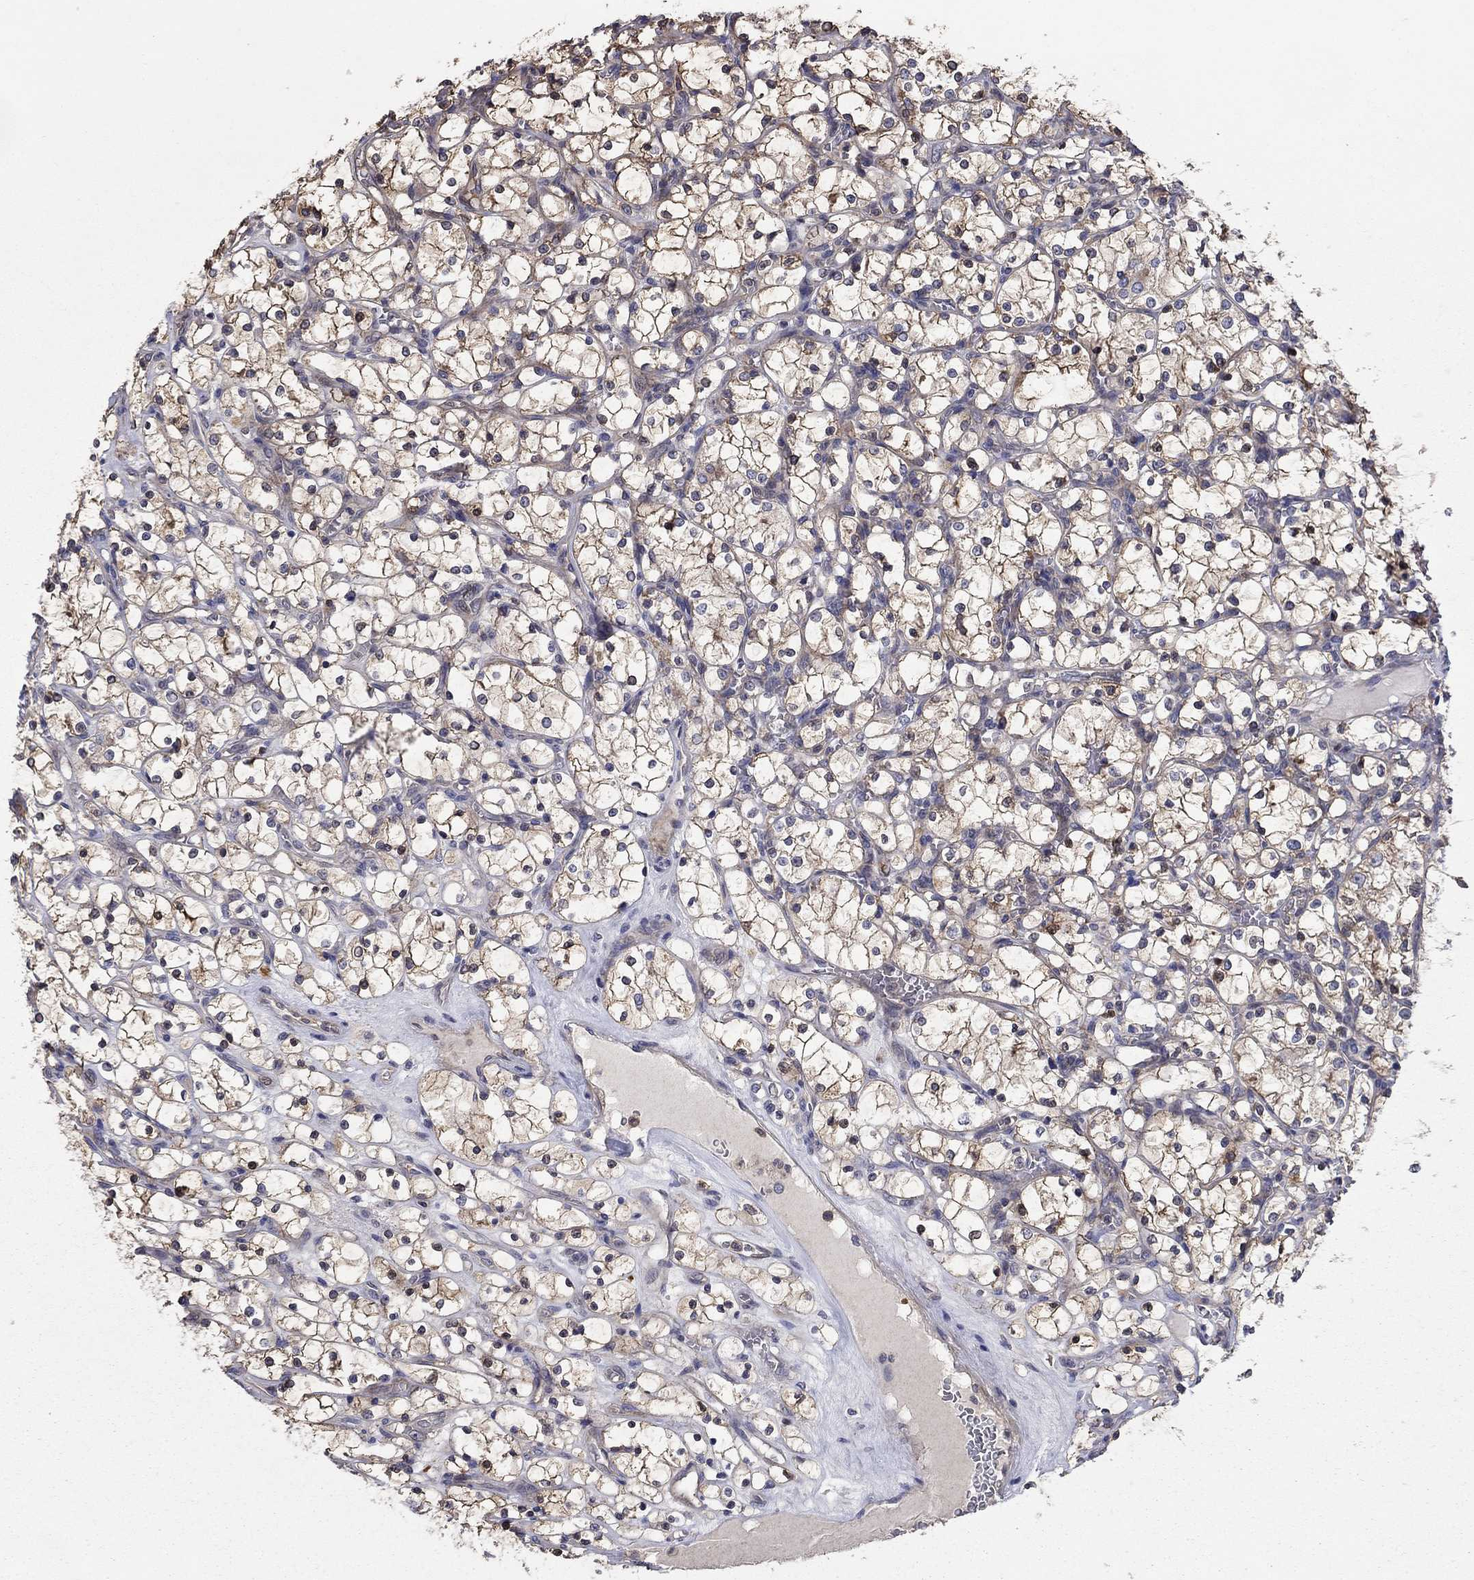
{"staining": {"intensity": "moderate", "quantity": "25%-75%", "location": "cytoplasmic/membranous"}, "tissue": "renal cancer", "cell_type": "Tumor cells", "image_type": "cancer", "snomed": [{"axis": "morphology", "description": "Adenocarcinoma, NOS"}, {"axis": "topography", "description": "Kidney"}], "caption": "This is a photomicrograph of immunohistochemistry staining of renal cancer (adenocarcinoma), which shows moderate staining in the cytoplasmic/membranous of tumor cells.", "gene": "DVL1", "patient": {"sex": "female", "age": 69}}